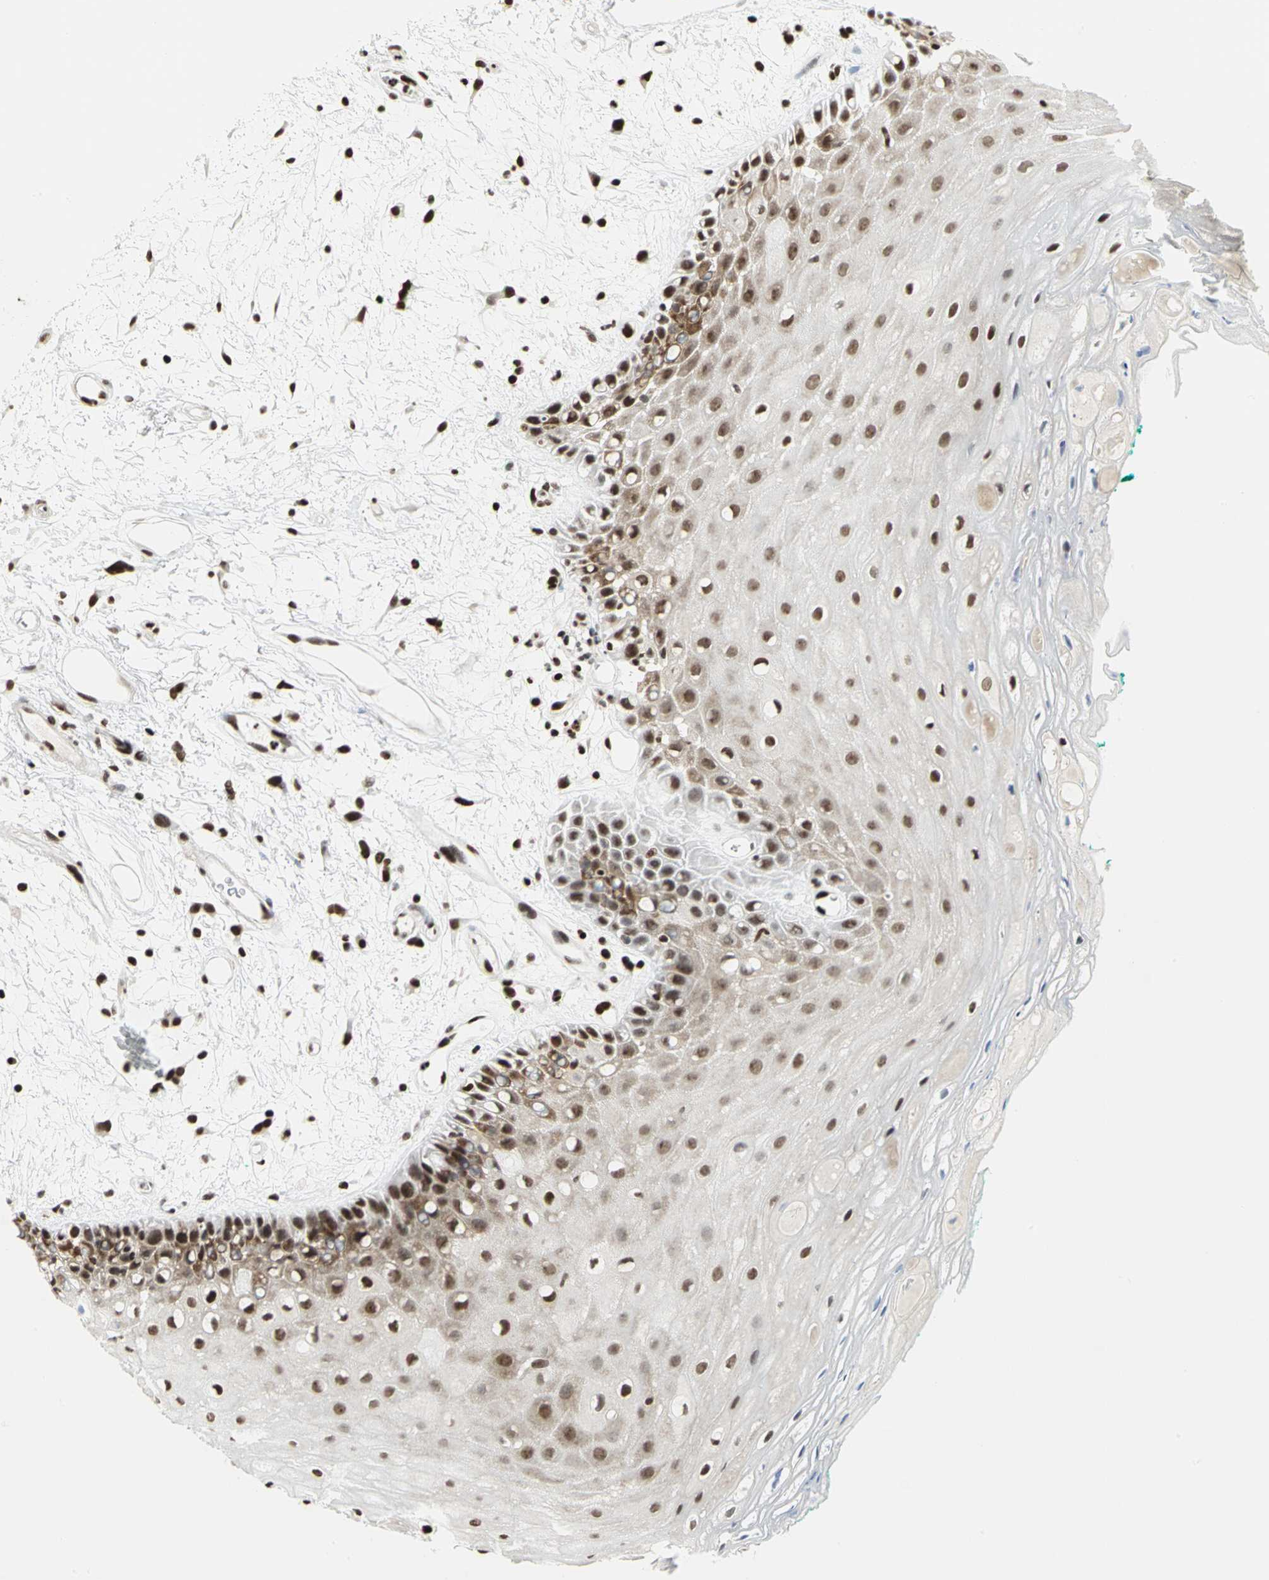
{"staining": {"intensity": "strong", "quantity": ">75%", "location": "nuclear"}, "tissue": "oral mucosa", "cell_type": "Squamous epithelial cells", "image_type": "normal", "snomed": [{"axis": "morphology", "description": "Normal tissue, NOS"}, {"axis": "morphology", "description": "Squamous cell carcinoma, NOS"}, {"axis": "topography", "description": "Skeletal muscle"}, {"axis": "topography", "description": "Oral tissue"}, {"axis": "topography", "description": "Head-Neck"}], "caption": "Brown immunohistochemical staining in normal human oral mucosa demonstrates strong nuclear positivity in about >75% of squamous epithelial cells.", "gene": "HMGB1", "patient": {"sex": "female", "age": 84}}